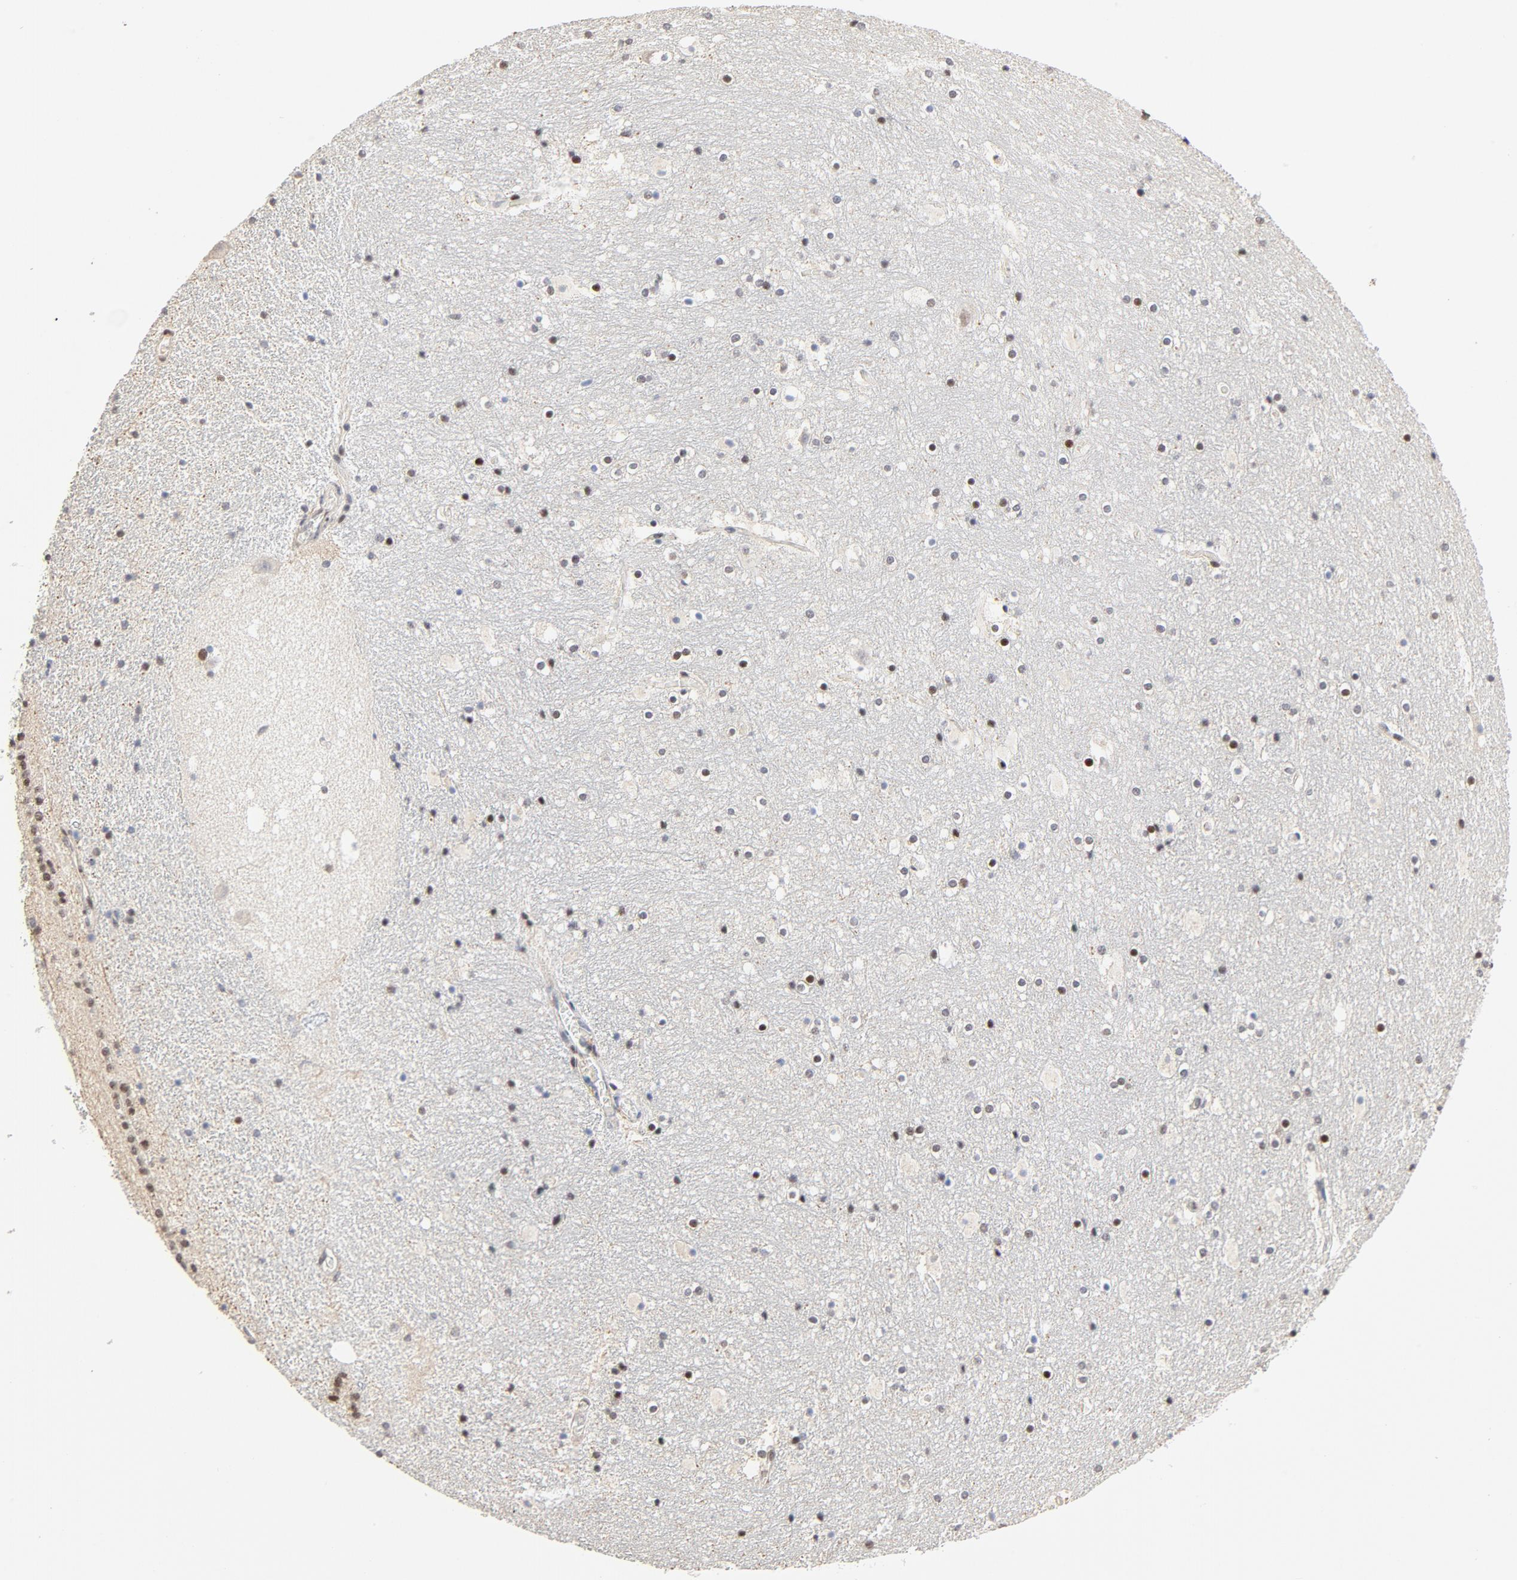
{"staining": {"intensity": "strong", "quantity": "25%-75%", "location": "nuclear"}, "tissue": "hippocampus", "cell_type": "Glial cells", "image_type": "normal", "snomed": [{"axis": "morphology", "description": "Normal tissue, NOS"}, {"axis": "topography", "description": "Hippocampus"}], "caption": "DAB immunohistochemical staining of normal human hippocampus demonstrates strong nuclear protein staining in approximately 25%-75% of glial cells.", "gene": "GTF2I", "patient": {"sex": "male", "age": 45}}